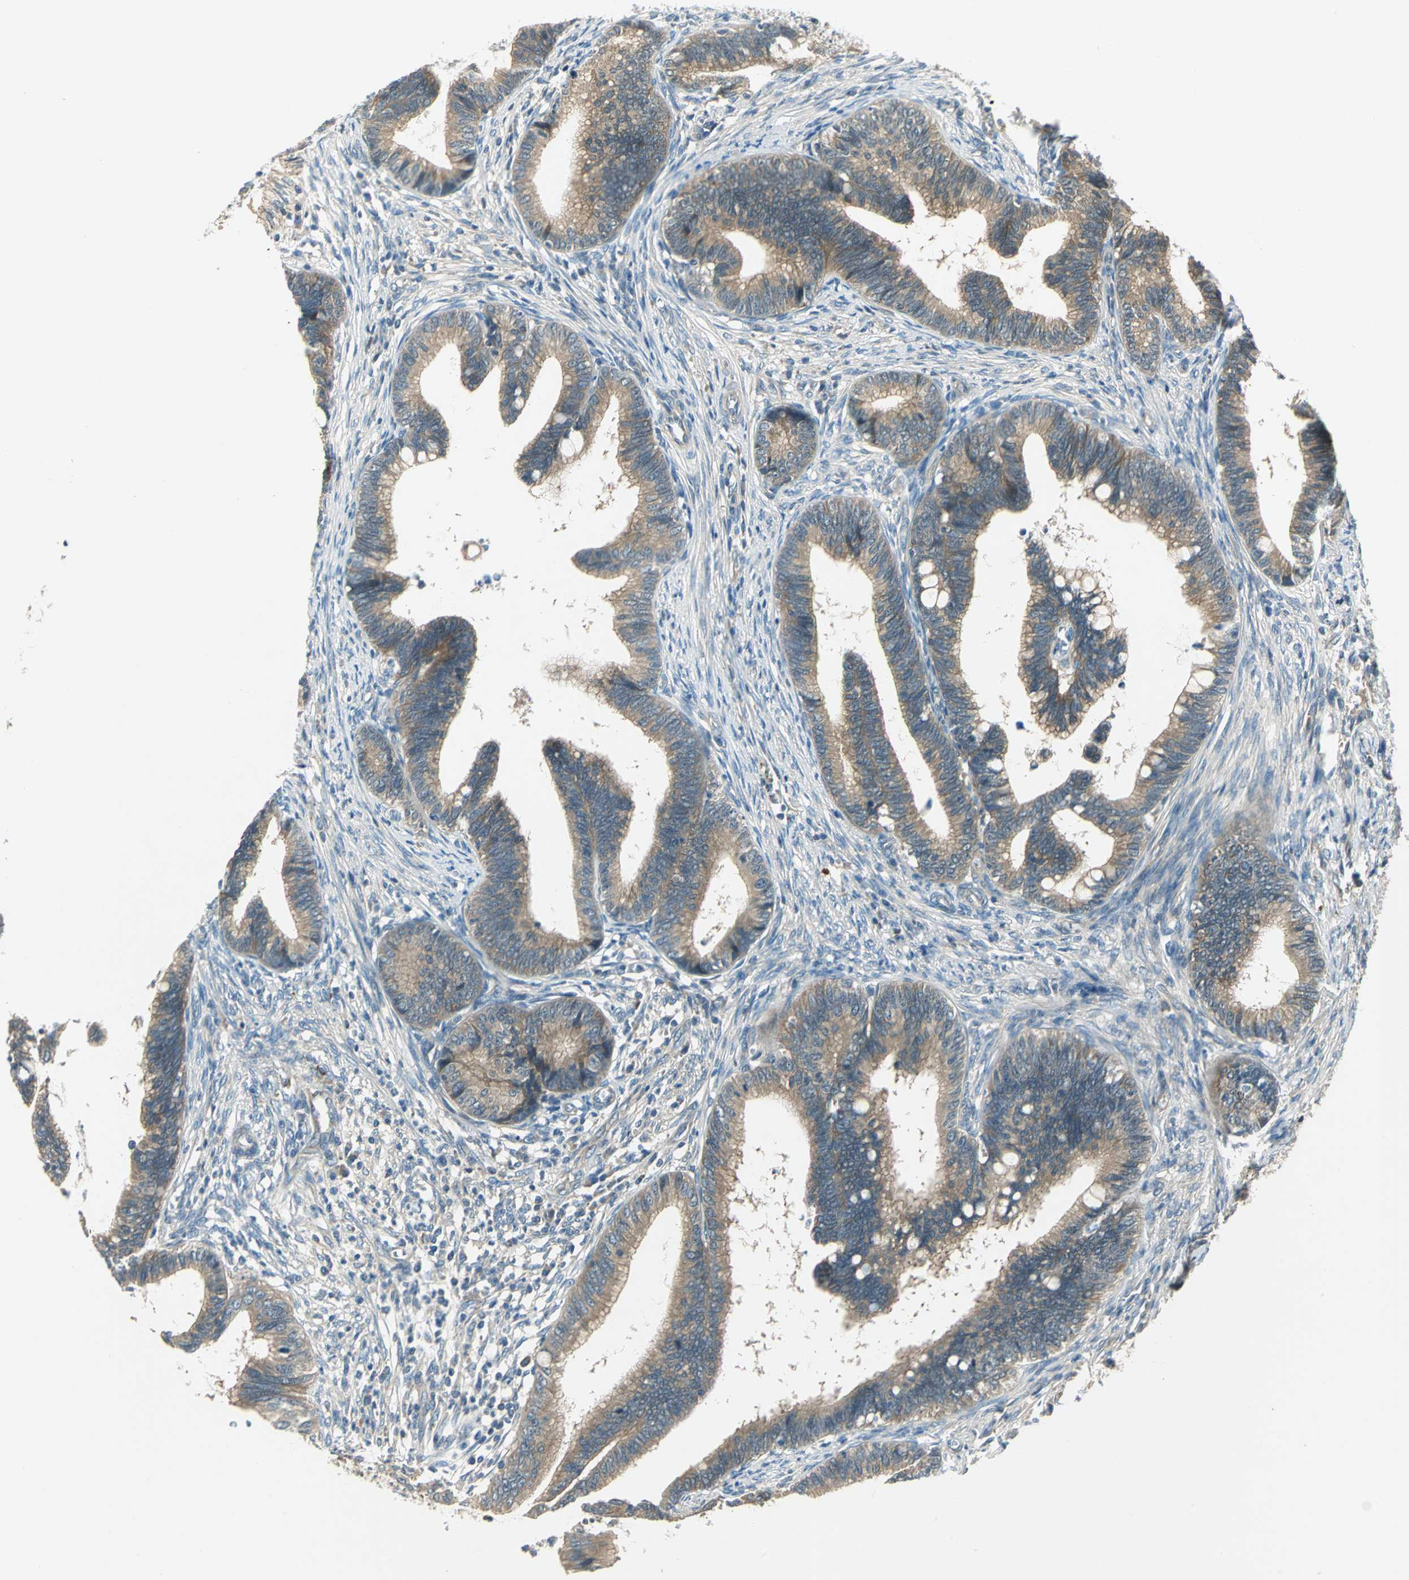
{"staining": {"intensity": "moderate", "quantity": ">75%", "location": "cytoplasmic/membranous"}, "tissue": "cervical cancer", "cell_type": "Tumor cells", "image_type": "cancer", "snomed": [{"axis": "morphology", "description": "Adenocarcinoma, NOS"}, {"axis": "topography", "description": "Cervix"}], "caption": "Cervical adenocarcinoma stained with a protein marker displays moderate staining in tumor cells.", "gene": "PRKAA1", "patient": {"sex": "female", "age": 36}}